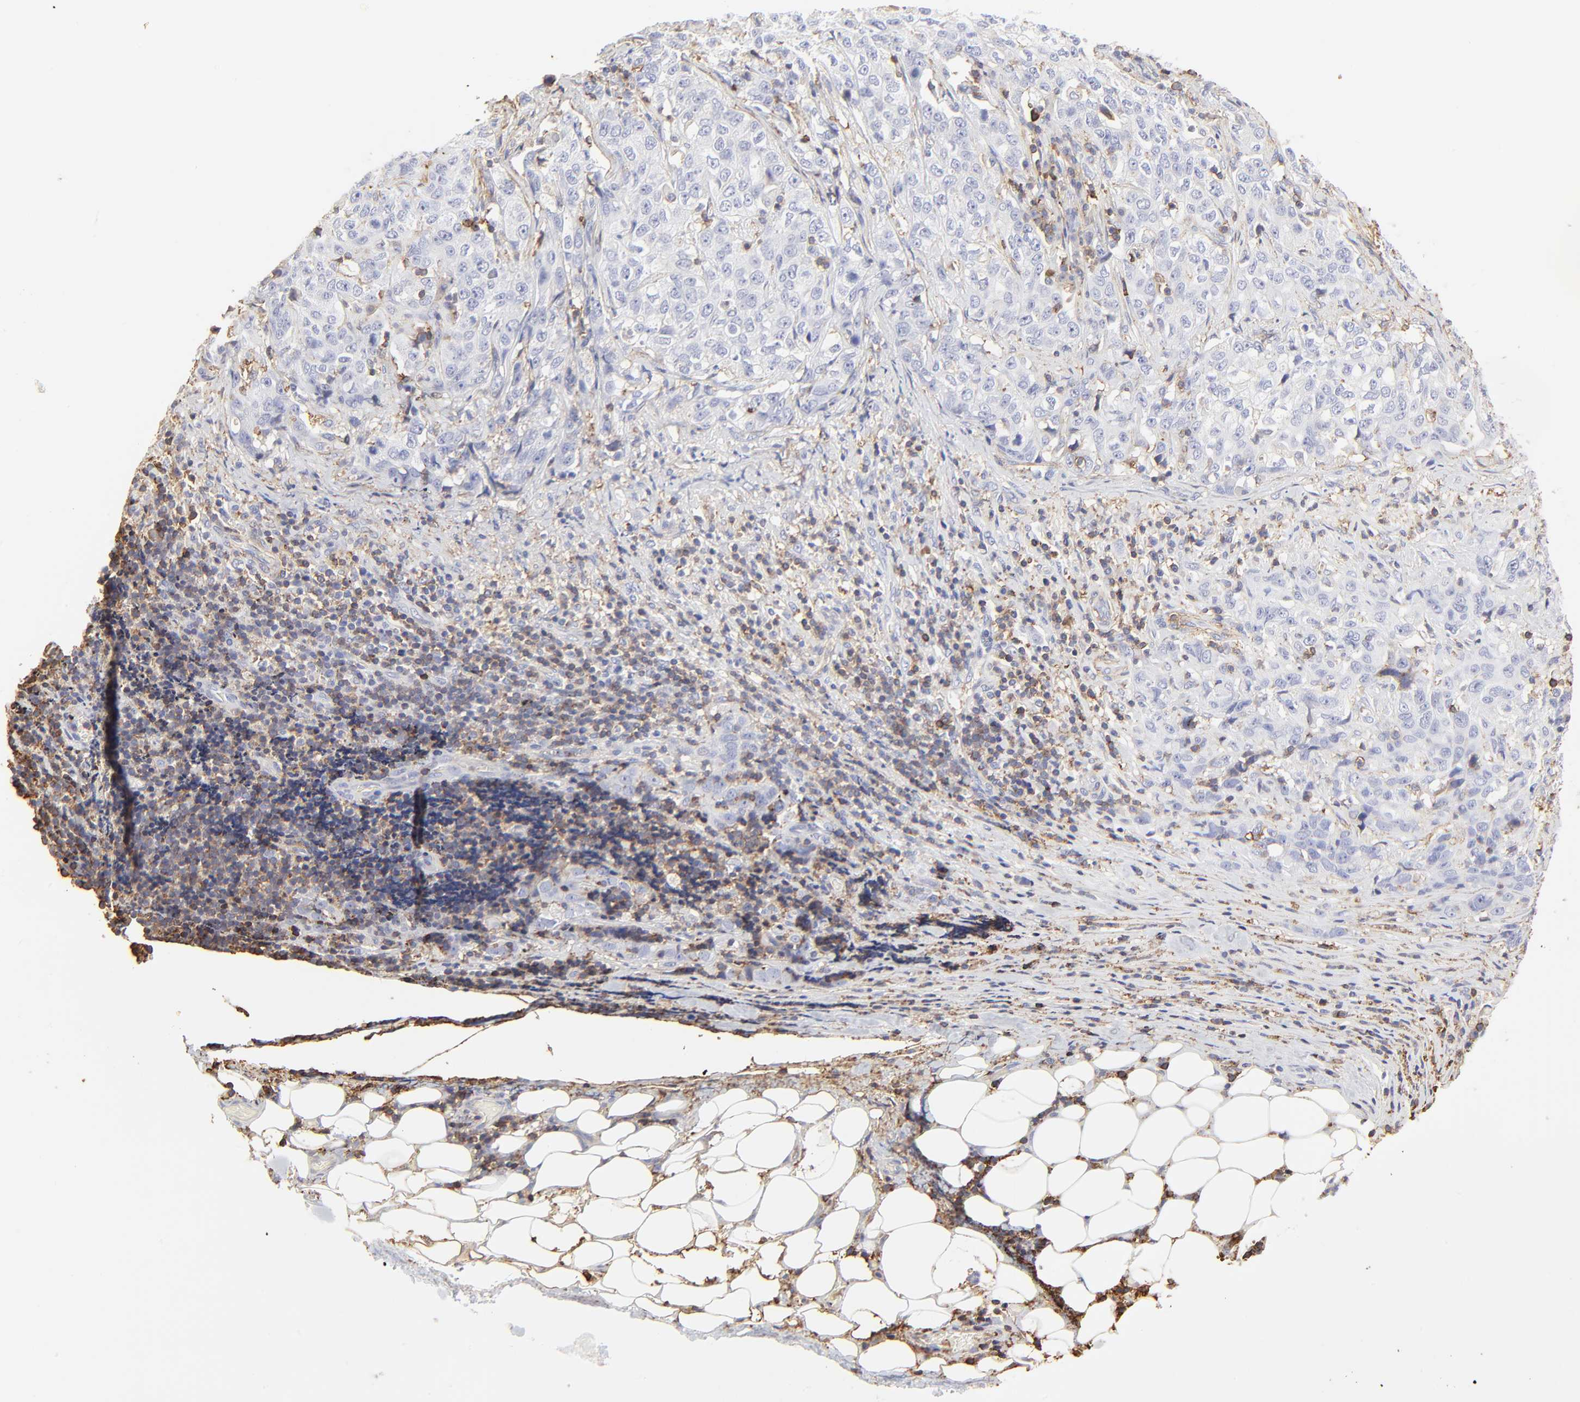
{"staining": {"intensity": "negative", "quantity": "none", "location": "none"}, "tissue": "stomach cancer", "cell_type": "Tumor cells", "image_type": "cancer", "snomed": [{"axis": "morphology", "description": "Adenocarcinoma, NOS"}, {"axis": "topography", "description": "Stomach"}], "caption": "Immunohistochemistry of human stomach adenocarcinoma exhibits no staining in tumor cells.", "gene": "ANXA6", "patient": {"sex": "male", "age": 48}}